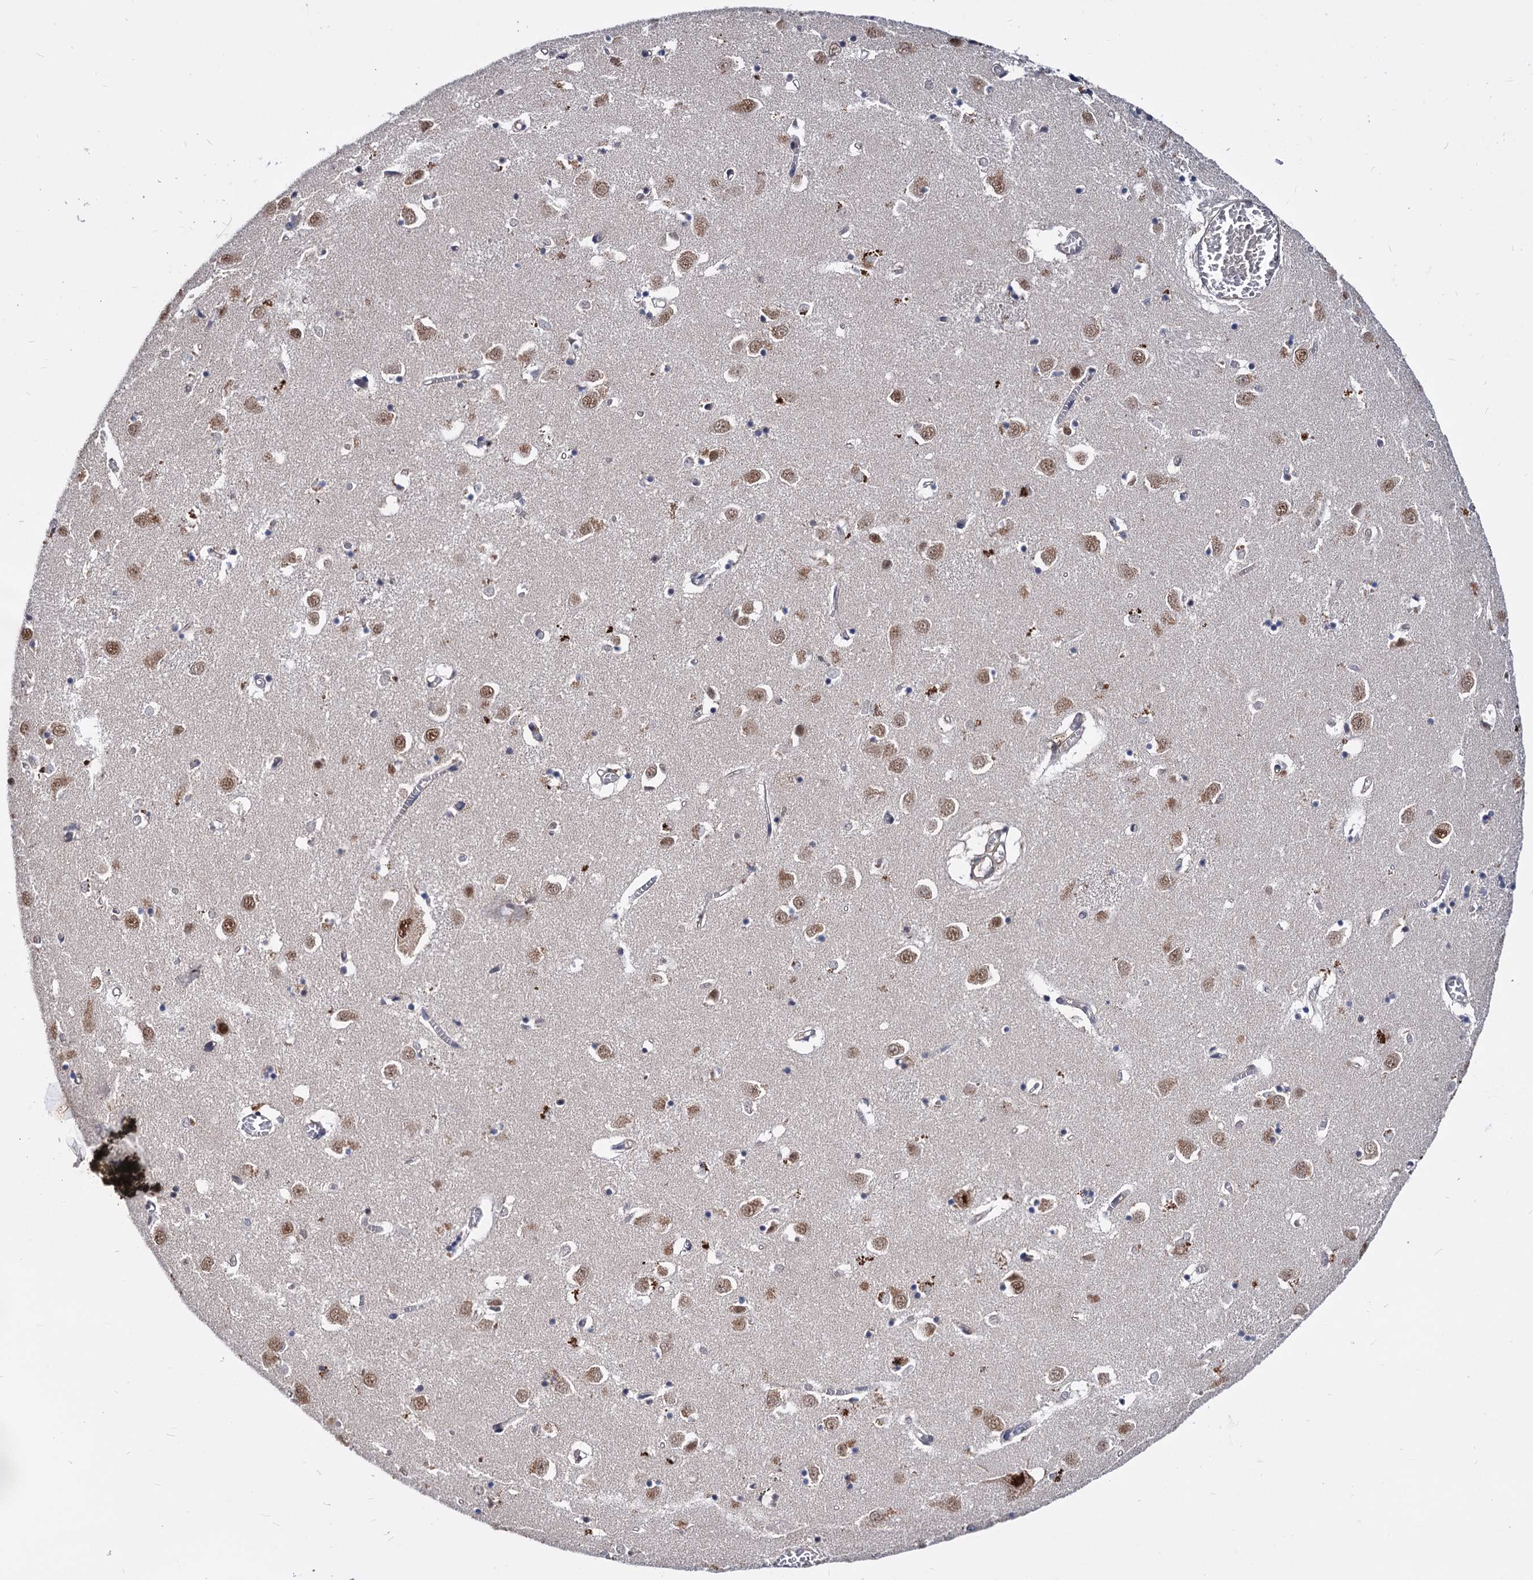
{"staining": {"intensity": "negative", "quantity": "none", "location": "none"}, "tissue": "caudate", "cell_type": "Glial cells", "image_type": "normal", "snomed": [{"axis": "morphology", "description": "Normal tissue, NOS"}, {"axis": "topography", "description": "Lateral ventricle wall"}], "caption": "This histopathology image is of normal caudate stained with immunohistochemistry (IHC) to label a protein in brown with the nuclei are counter-stained blue. There is no positivity in glial cells. Brightfield microscopy of immunohistochemistry (IHC) stained with DAB (3,3'-diaminobenzidine) (brown) and hematoxylin (blue), captured at high magnification.", "gene": "PSMD4", "patient": {"sex": "male", "age": 70}}